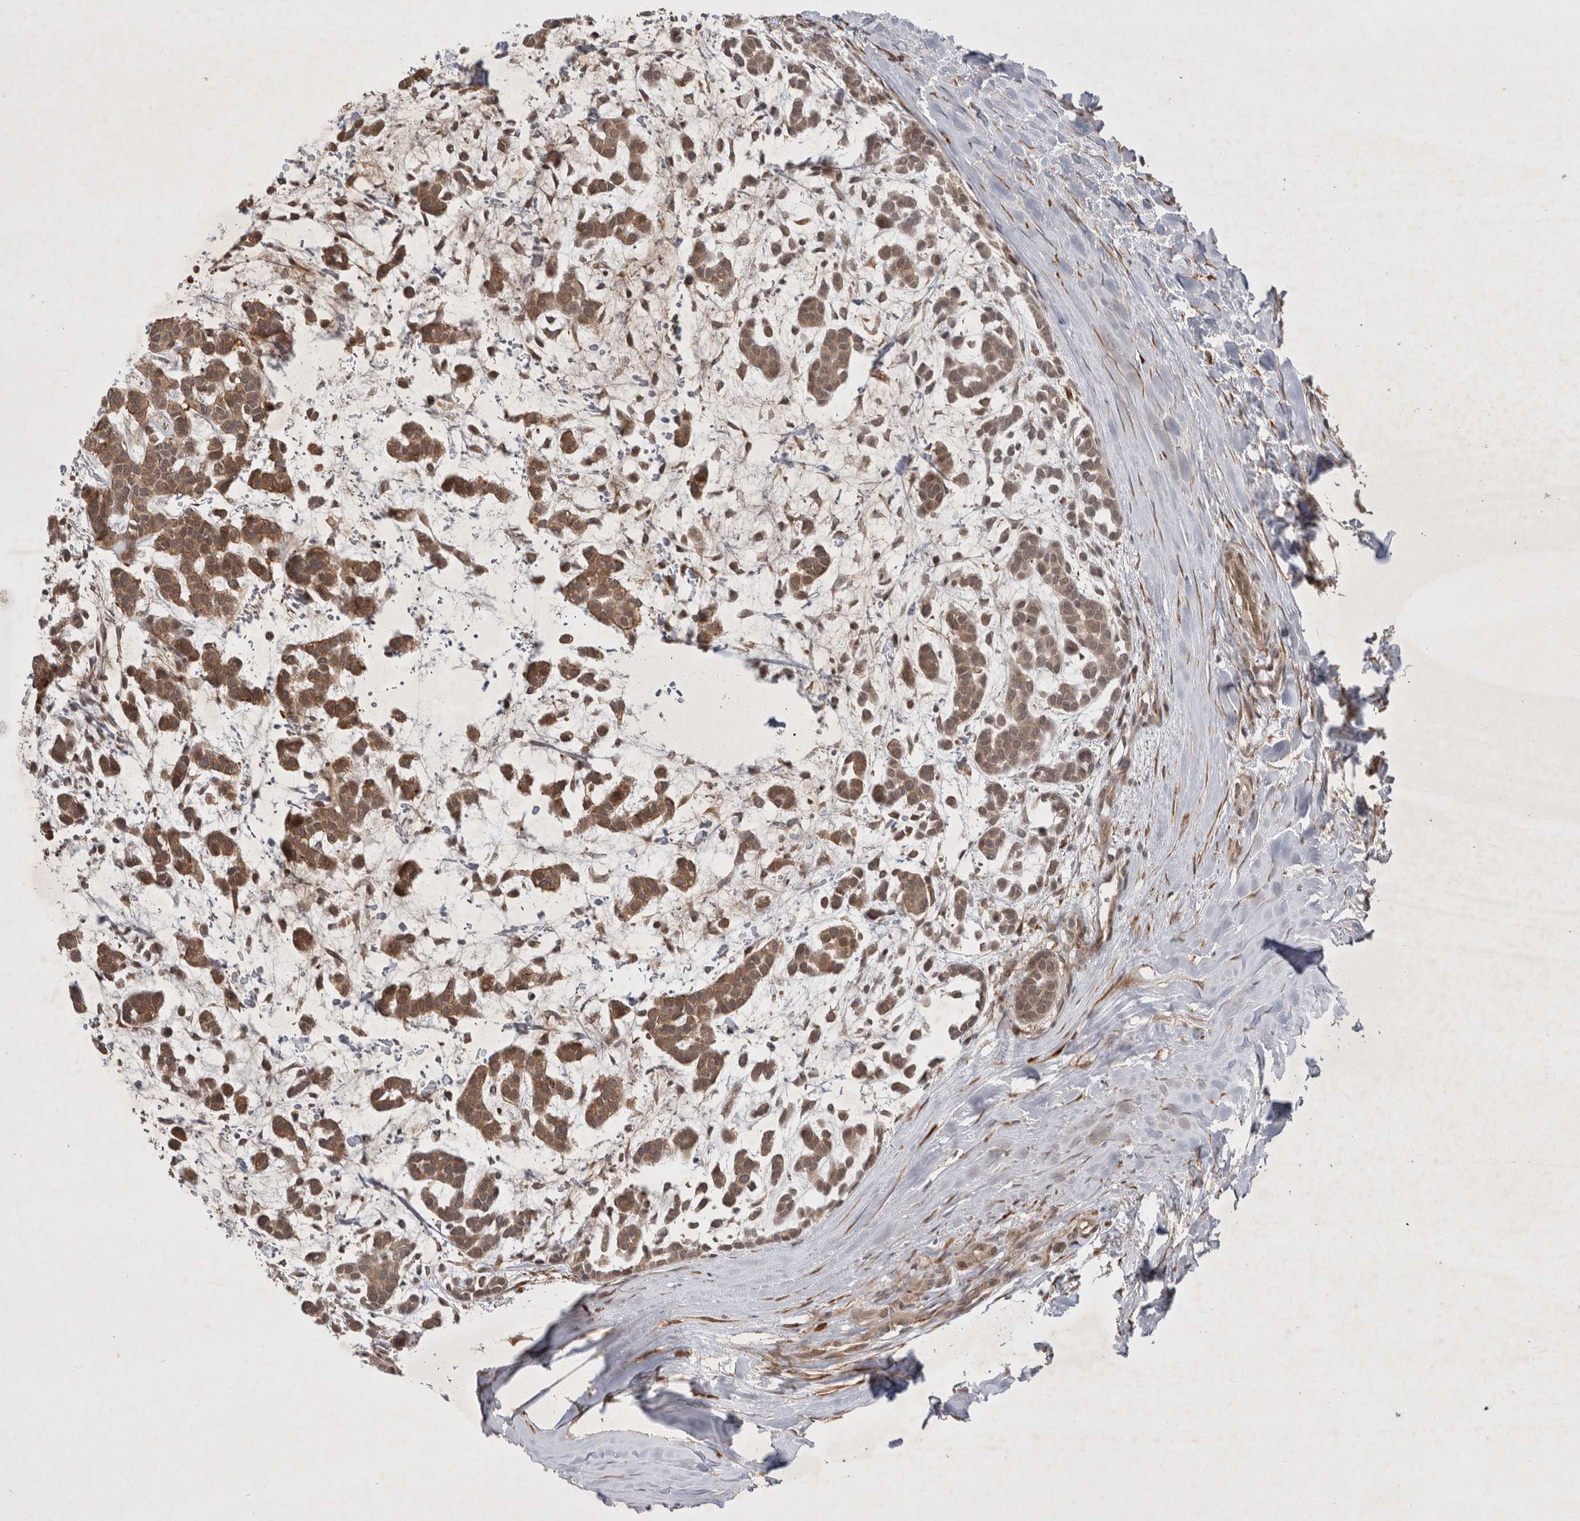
{"staining": {"intensity": "moderate", "quantity": ">75%", "location": "cytoplasmic/membranous"}, "tissue": "head and neck cancer", "cell_type": "Tumor cells", "image_type": "cancer", "snomed": [{"axis": "morphology", "description": "Adenocarcinoma, NOS"}, {"axis": "morphology", "description": "Adenoma, NOS"}, {"axis": "topography", "description": "Head-Neck"}], "caption": "Immunohistochemical staining of head and neck cancer (adenoma) exhibits medium levels of moderate cytoplasmic/membranous staining in about >75% of tumor cells. Using DAB (brown) and hematoxylin (blue) stains, captured at high magnification using brightfield microscopy.", "gene": "ZNF318", "patient": {"sex": "female", "age": 55}}